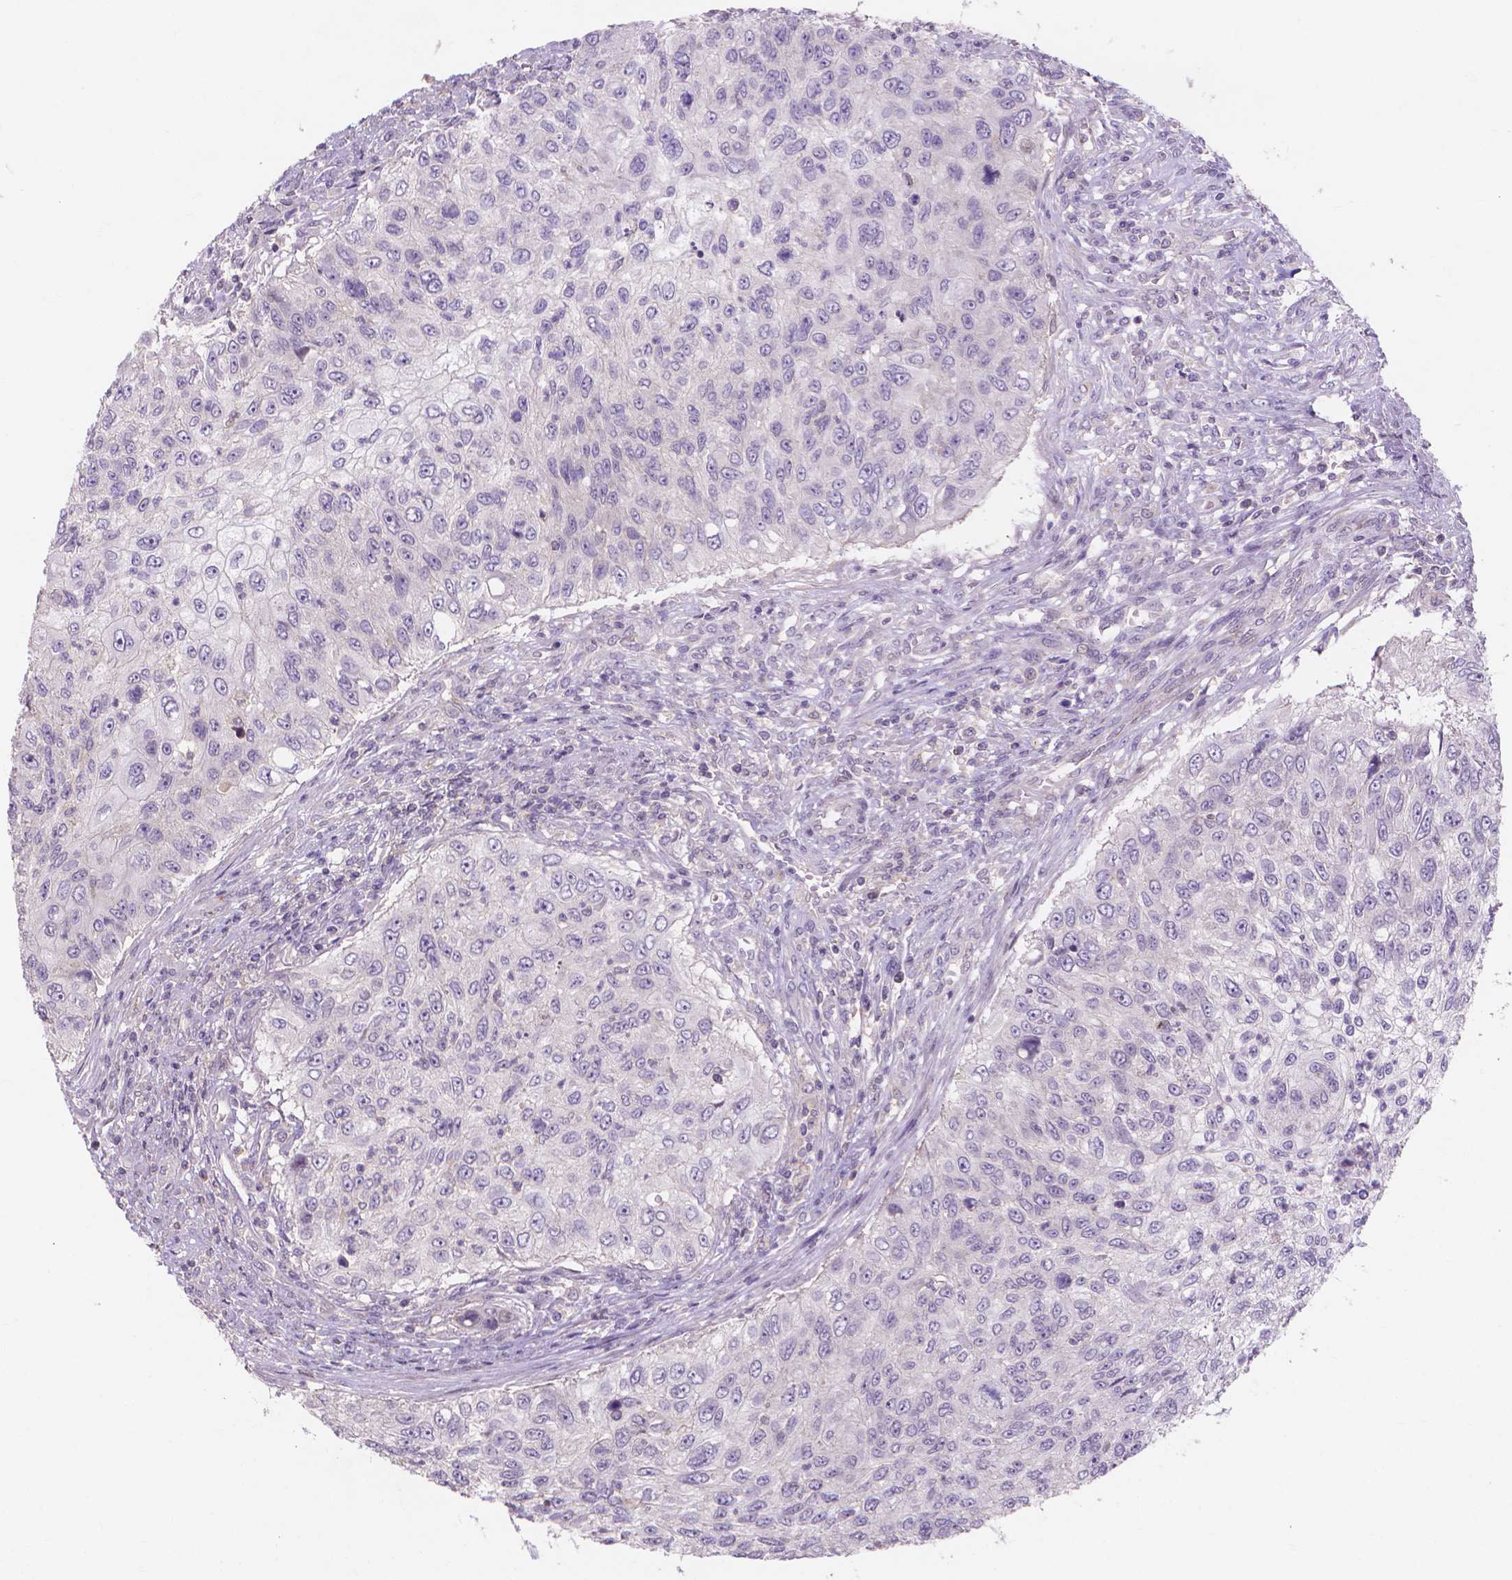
{"staining": {"intensity": "negative", "quantity": "none", "location": "none"}, "tissue": "urothelial cancer", "cell_type": "Tumor cells", "image_type": "cancer", "snomed": [{"axis": "morphology", "description": "Urothelial carcinoma, High grade"}, {"axis": "topography", "description": "Urinary bladder"}], "caption": "This photomicrograph is of urothelial cancer stained with immunohistochemistry to label a protein in brown with the nuclei are counter-stained blue. There is no staining in tumor cells.", "gene": "PRDM13", "patient": {"sex": "female", "age": 60}}